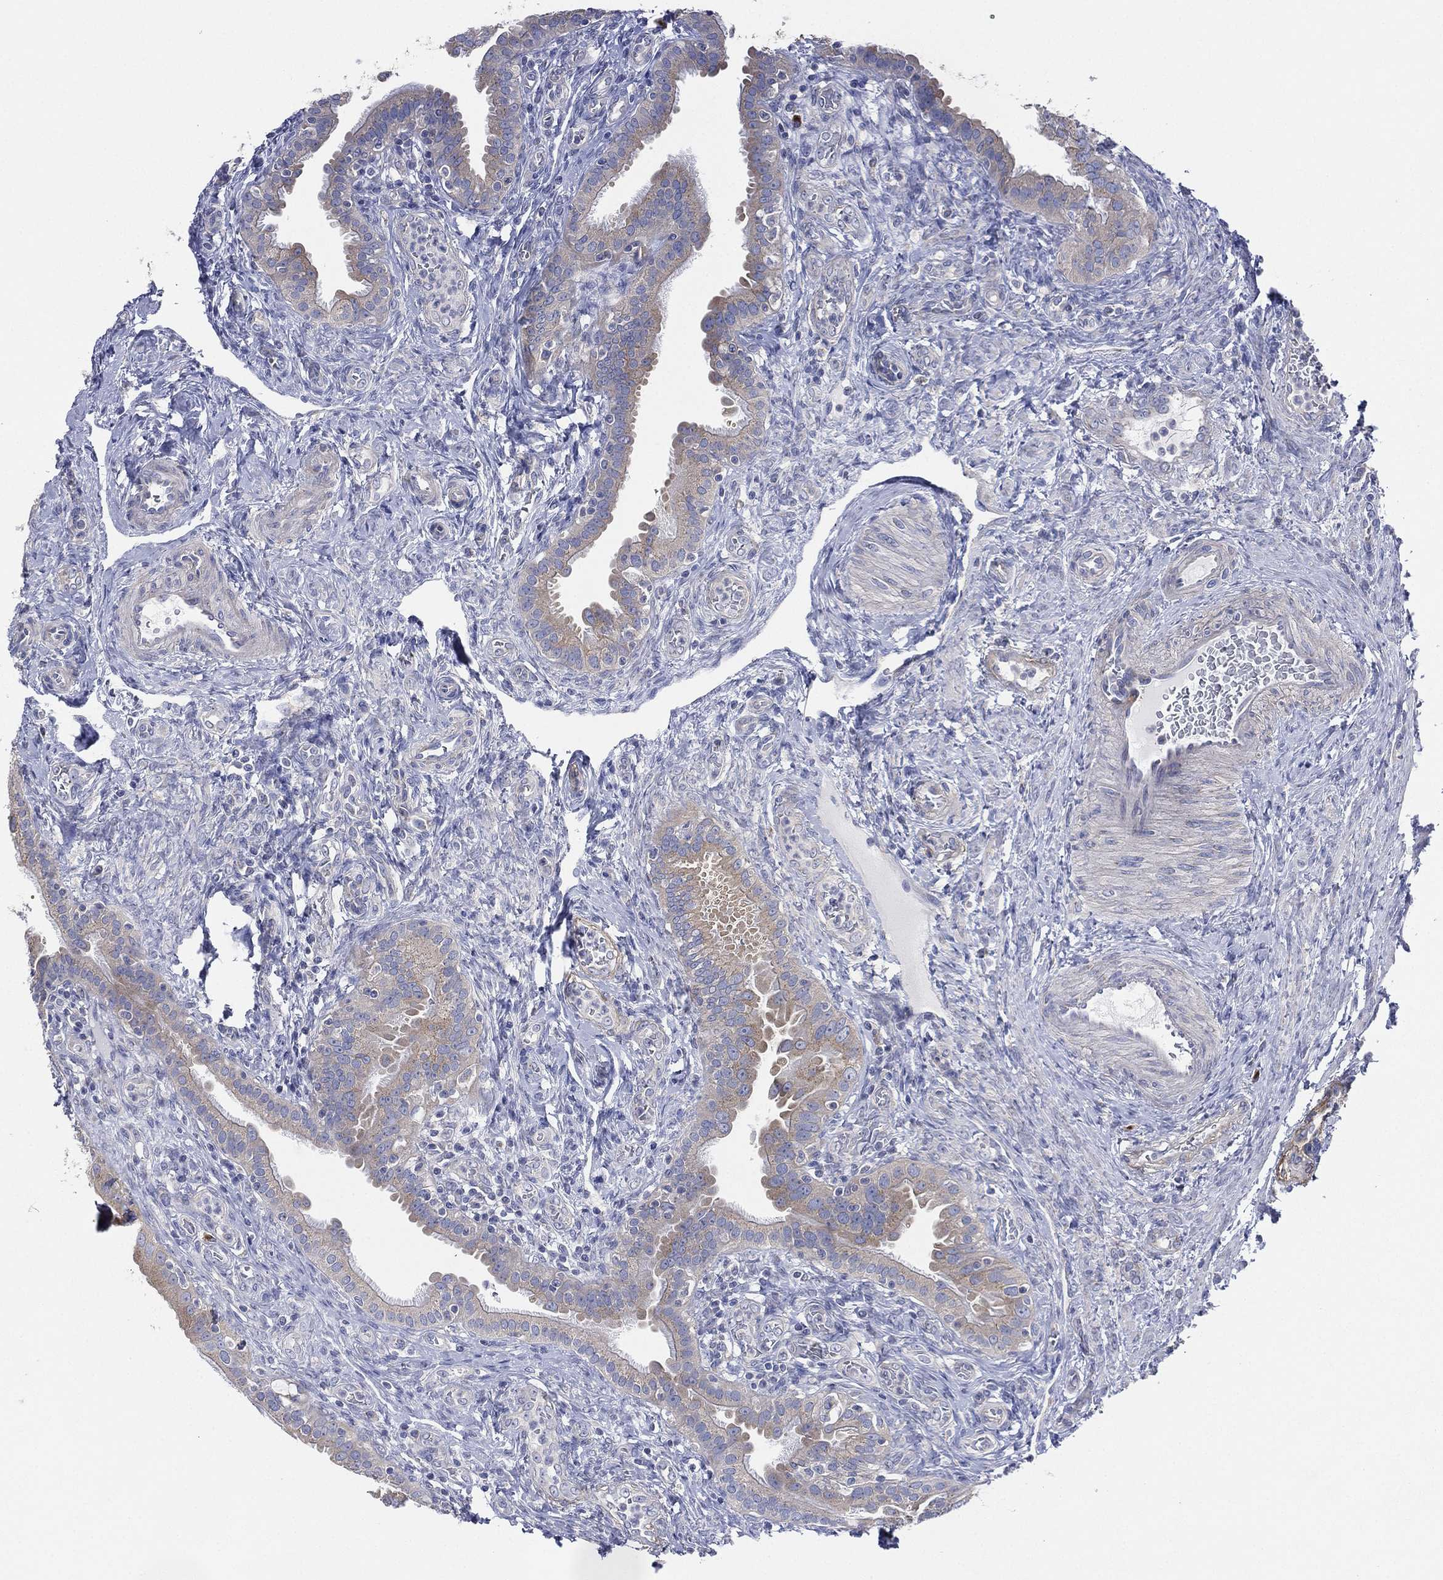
{"staining": {"intensity": "weak", "quantity": "<25%", "location": "cytoplasmic/membranous"}, "tissue": "fallopian tube", "cell_type": "Glandular cells", "image_type": "normal", "snomed": [{"axis": "morphology", "description": "Normal tissue, NOS"}, {"axis": "topography", "description": "Fallopian tube"}], "caption": "Human fallopian tube stained for a protein using immunohistochemistry (IHC) displays no expression in glandular cells.", "gene": "ATP8A2", "patient": {"sex": "female", "age": 41}}